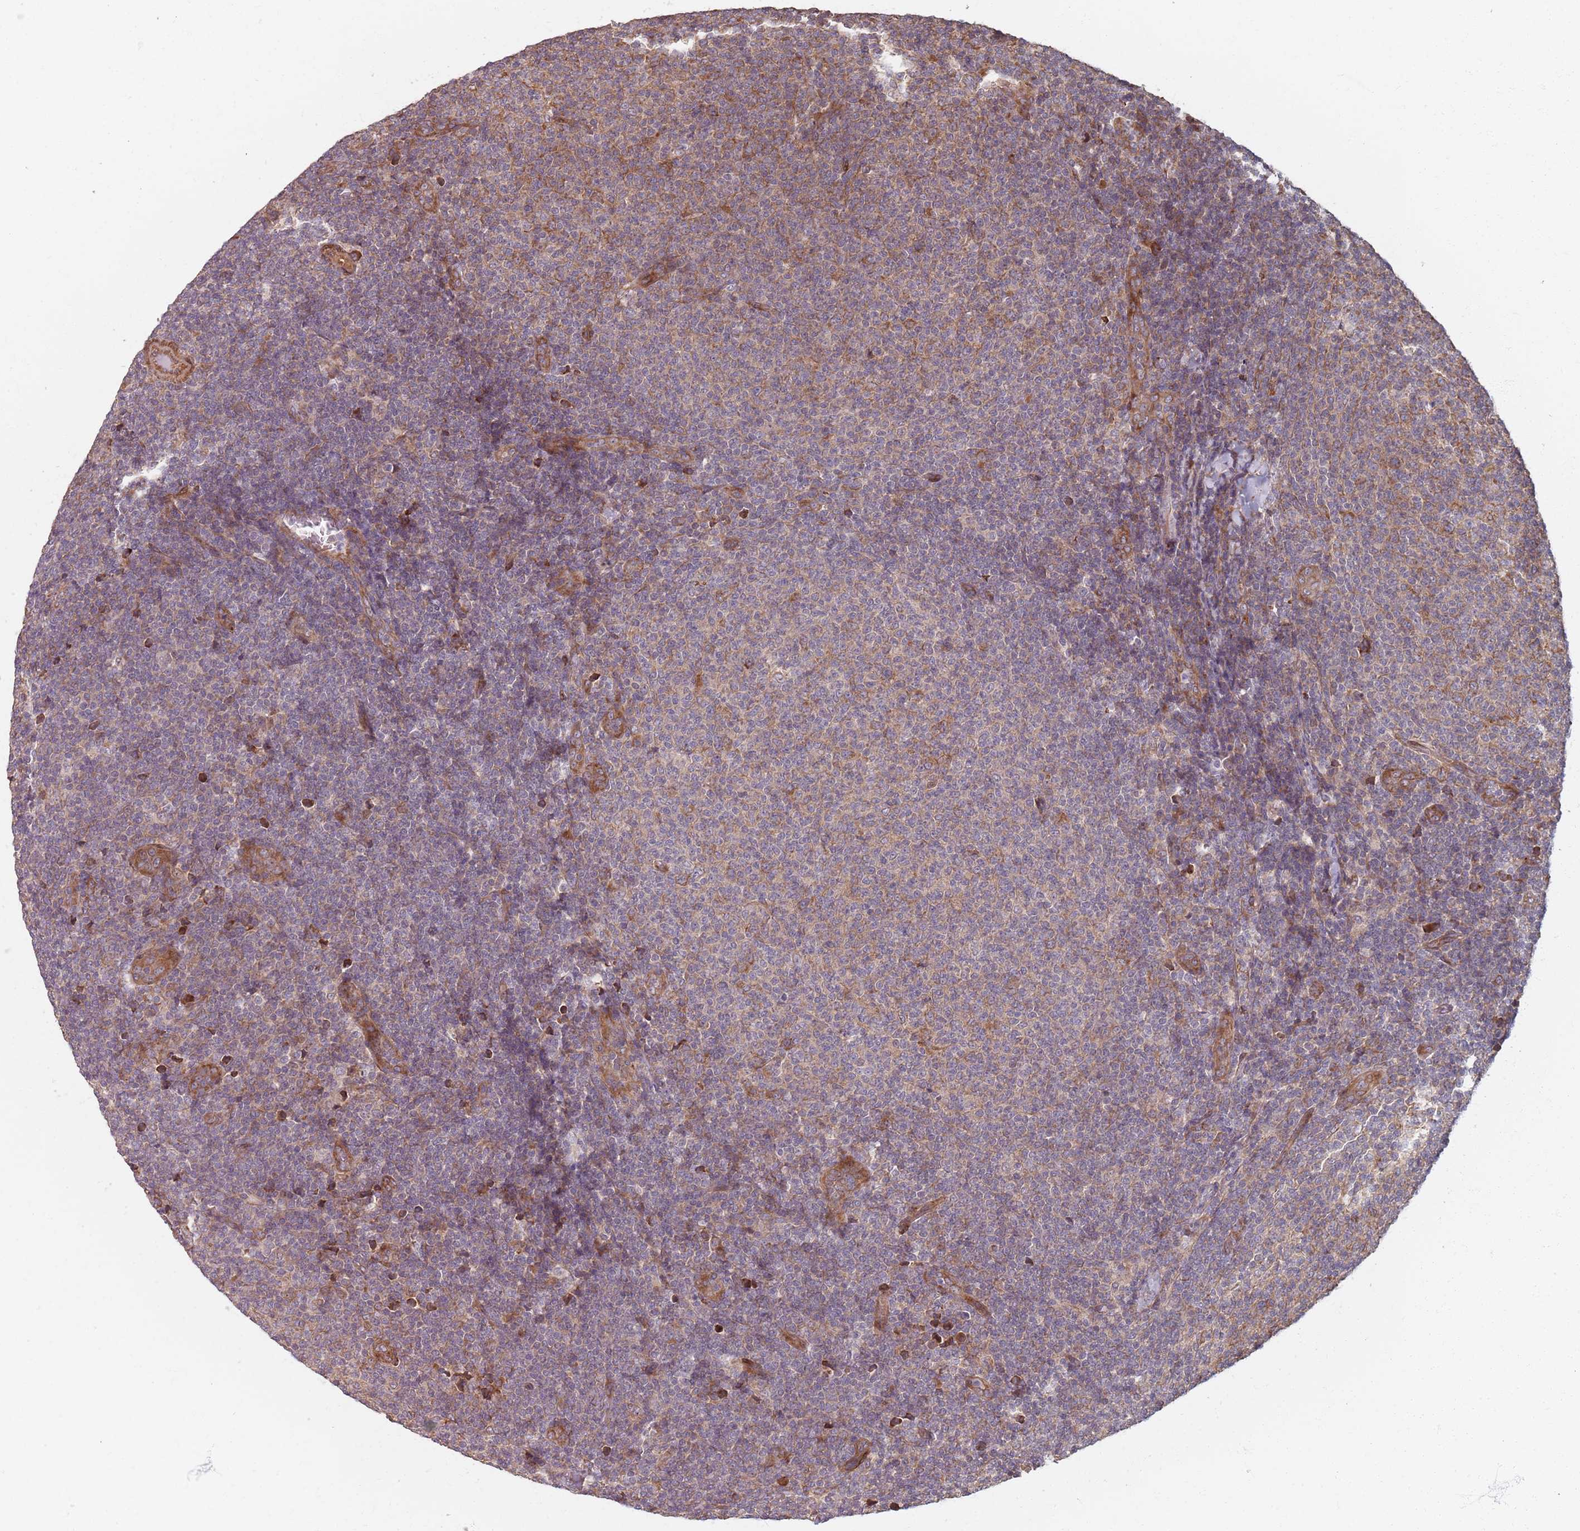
{"staining": {"intensity": "weak", "quantity": "25%-75%", "location": "cytoplasmic/membranous"}, "tissue": "lymphoma", "cell_type": "Tumor cells", "image_type": "cancer", "snomed": [{"axis": "morphology", "description": "Malignant lymphoma, non-Hodgkin's type, Low grade"}, {"axis": "topography", "description": "Lymph node"}], "caption": "IHC histopathology image of lymphoma stained for a protein (brown), which reveals low levels of weak cytoplasmic/membranous positivity in about 25%-75% of tumor cells.", "gene": "NOTCH3", "patient": {"sex": "male", "age": 66}}